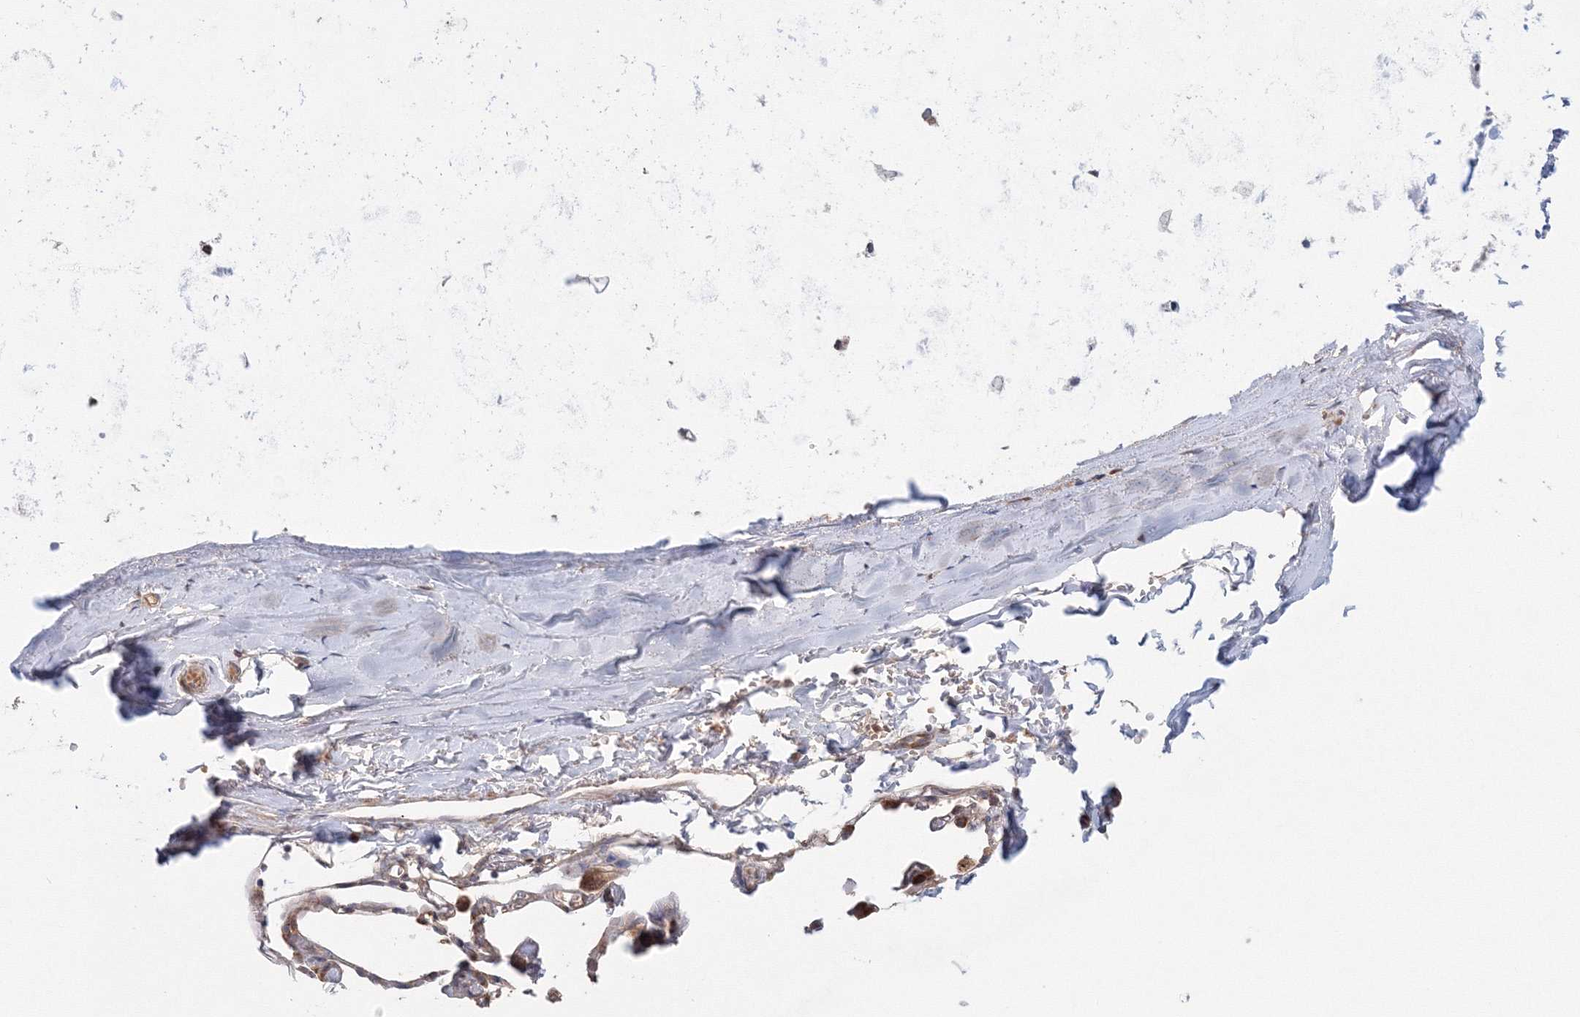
{"staining": {"intensity": "negative", "quantity": "none", "location": "none"}, "tissue": "adipose tissue", "cell_type": "Adipocytes", "image_type": "normal", "snomed": [{"axis": "morphology", "description": "Normal tissue, NOS"}, {"axis": "topography", "description": "Lymph node"}, {"axis": "topography", "description": "Bronchus"}], "caption": "An immunohistochemistry (IHC) histopathology image of normal adipose tissue is shown. There is no staining in adipocytes of adipose tissue.", "gene": "NOA1", "patient": {"sex": "male", "age": 63}}